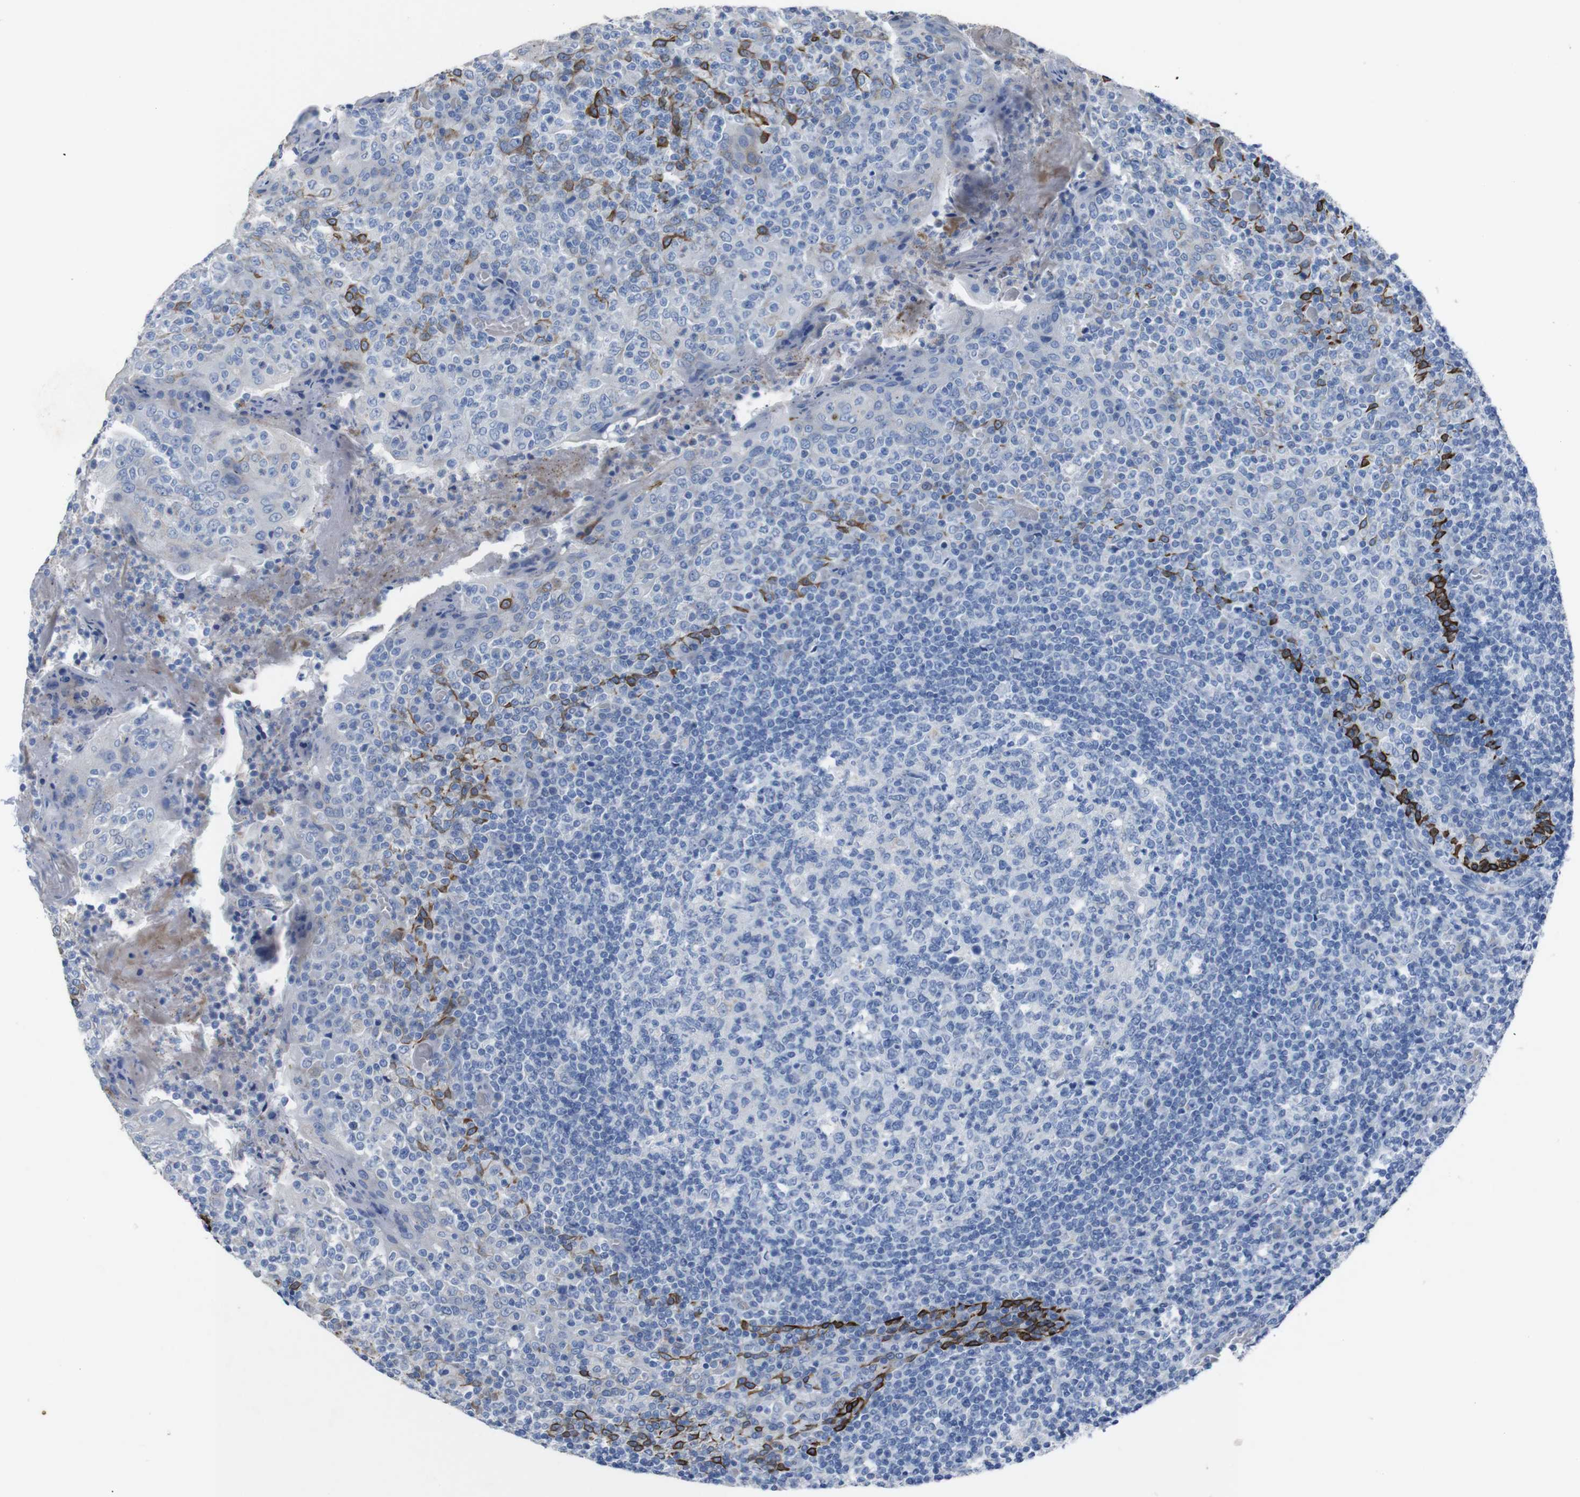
{"staining": {"intensity": "negative", "quantity": "none", "location": "none"}, "tissue": "tonsil", "cell_type": "Germinal center cells", "image_type": "normal", "snomed": [{"axis": "morphology", "description": "Normal tissue, NOS"}, {"axis": "topography", "description": "Tonsil"}], "caption": "Immunohistochemistry (IHC) of normal human tonsil displays no expression in germinal center cells.", "gene": "GJB2", "patient": {"sex": "female", "age": 19}}